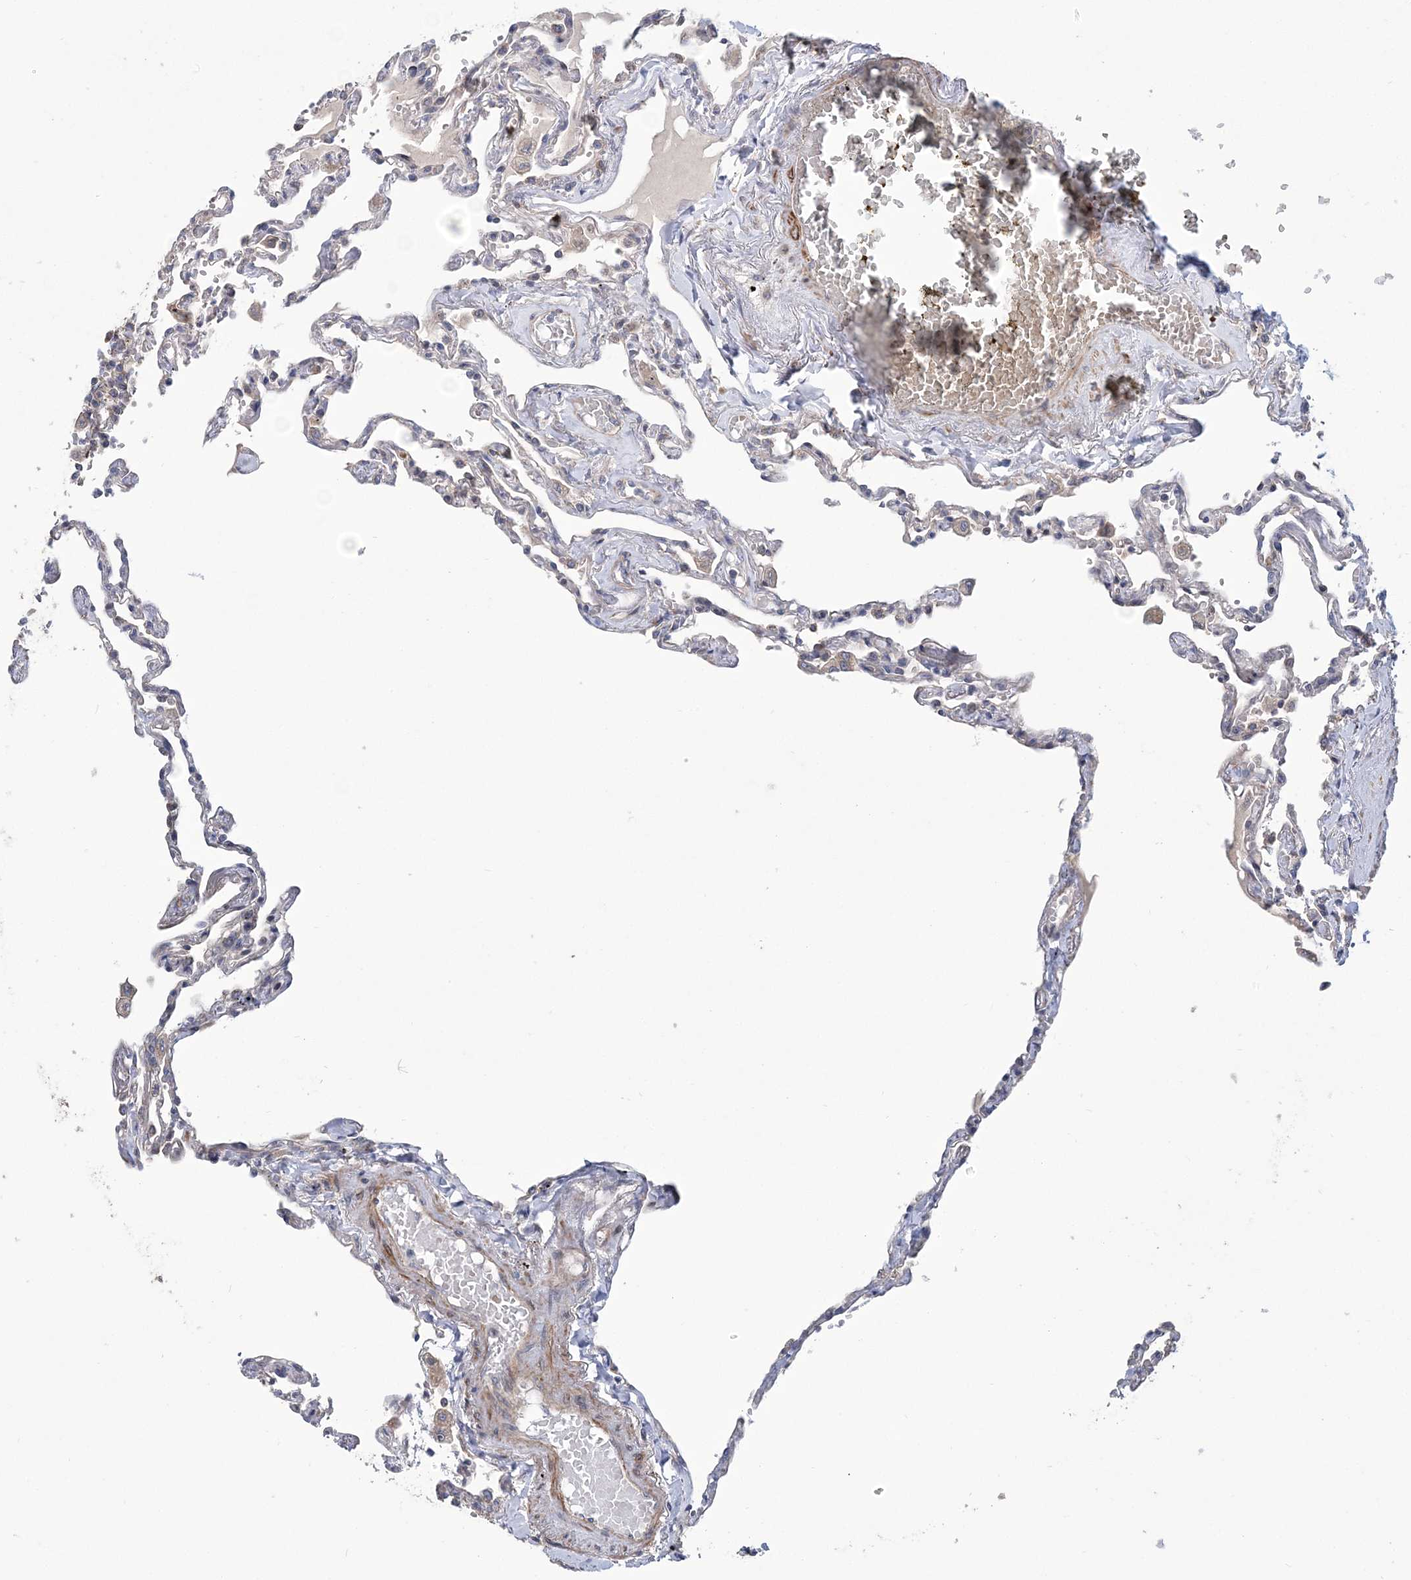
{"staining": {"intensity": "negative", "quantity": "none", "location": "none"}, "tissue": "lung", "cell_type": "Alveolar cells", "image_type": "normal", "snomed": [{"axis": "morphology", "description": "Normal tissue, NOS"}, {"axis": "topography", "description": "Lung"}], "caption": "Immunohistochemistry photomicrograph of benign lung: lung stained with DAB demonstrates no significant protein staining in alveolar cells.", "gene": "PPP2R2B", "patient": {"sex": "female", "age": 67}}